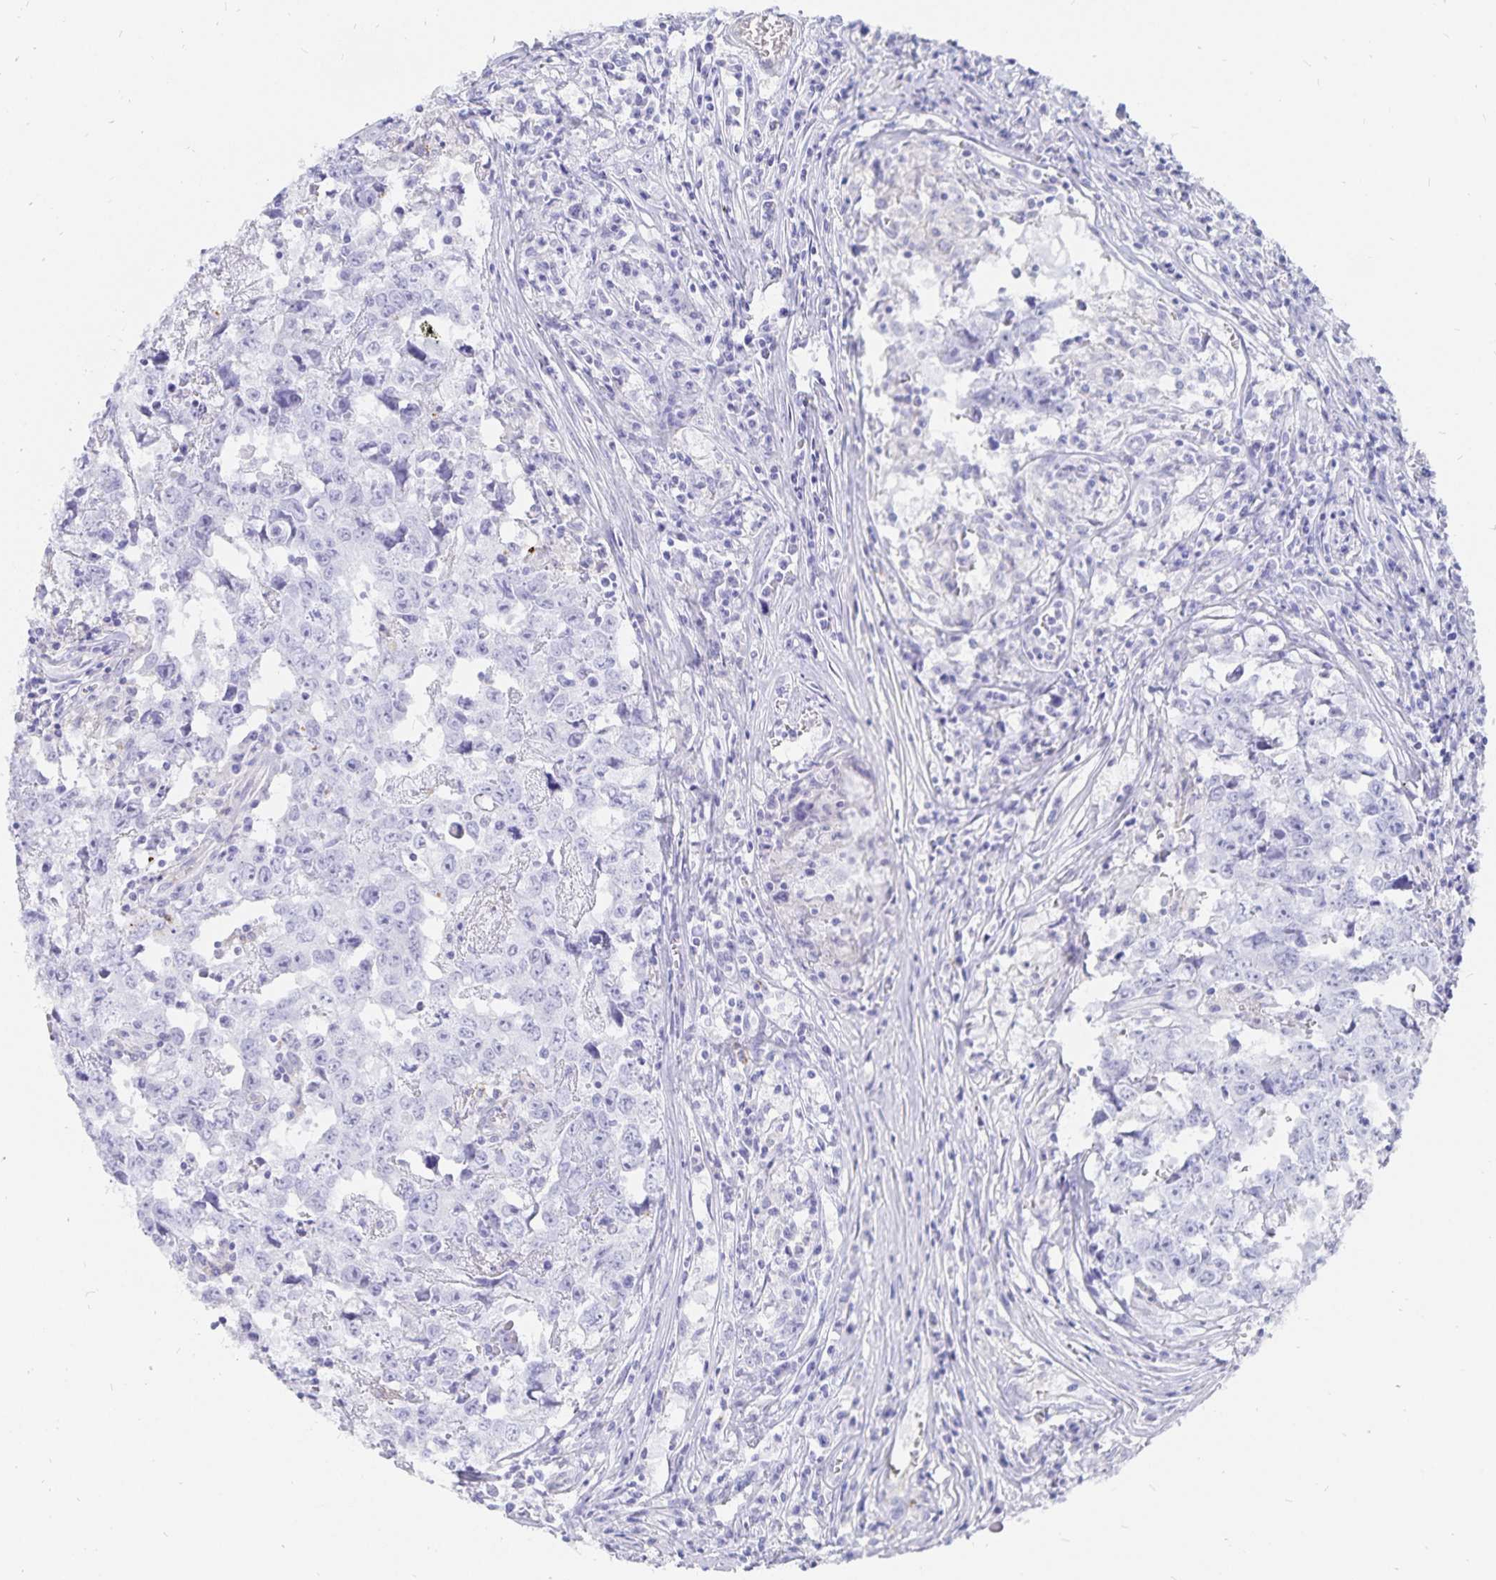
{"staining": {"intensity": "negative", "quantity": "none", "location": "none"}, "tissue": "testis cancer", "cell_type": "Tumor cells", "image_type": "cancer", "snomed": [{"axis": "morphology", "description": "Carcinoma, Embryonal, NOS"}, {"axis": "topography", "description": "Testis"}], "caption": "Tumor cells are negative for protein expression in human testis cancer (embryonal carcinoma).", "gene": "INSL5", "patient": {"sex": "male", "age": 22}}